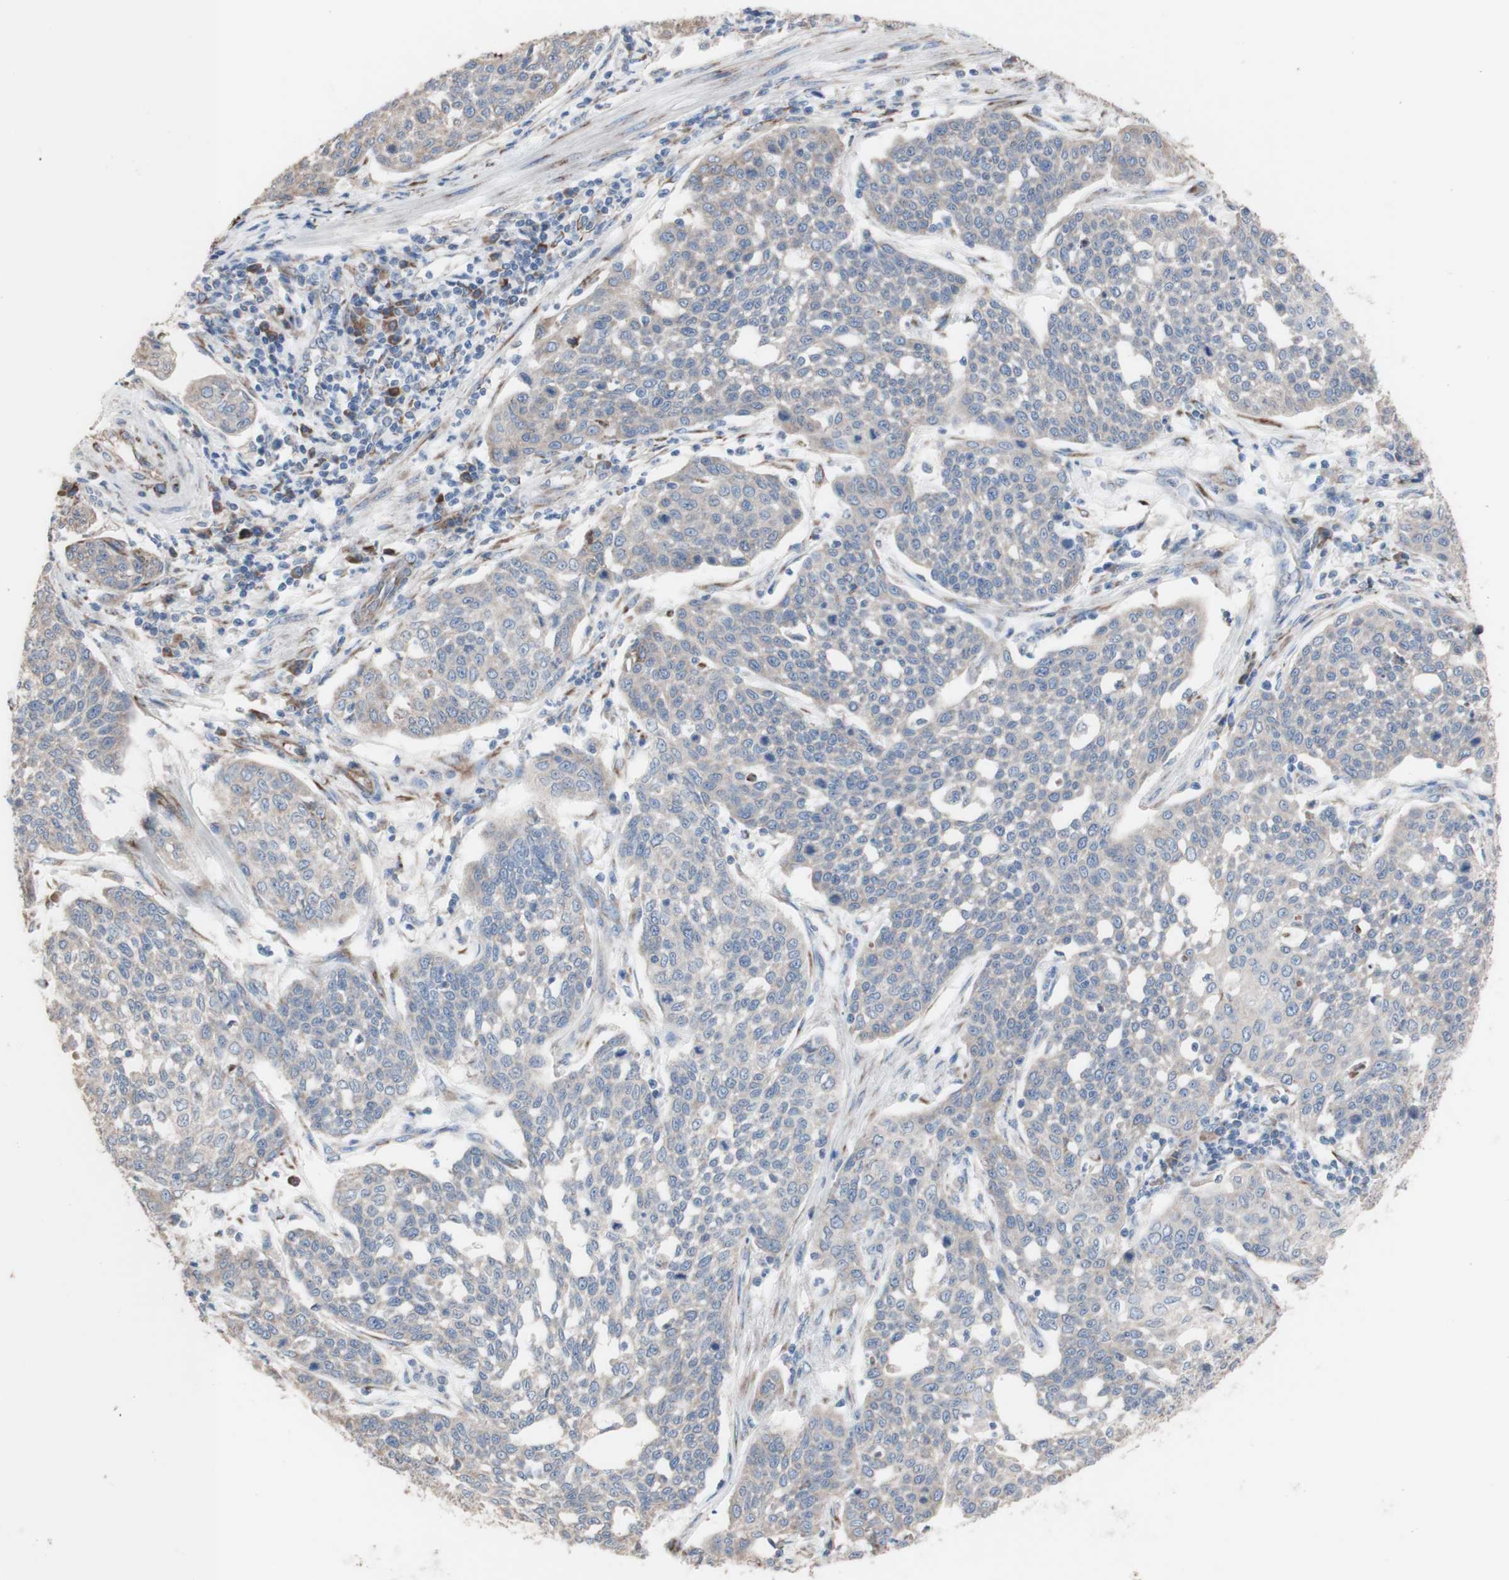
{"staining": {"intensity": "negative", "quantity": "none", "location": "none"}, "tissue": "cervical cancer", "cell_type": "Tumor cells", "image_type": "cancer", "snomed": [{"axis": "morphology", "description": "Squamous cell carcinoma, NOS"}, {"axis": "topography", "description": "Cervix"}], "caption": "There is no significant expression in tumor cells of squamous cell carcinoma (cervical).", "gene": "AGPAT5", "patient": {"sex": "female", "age": 34}}